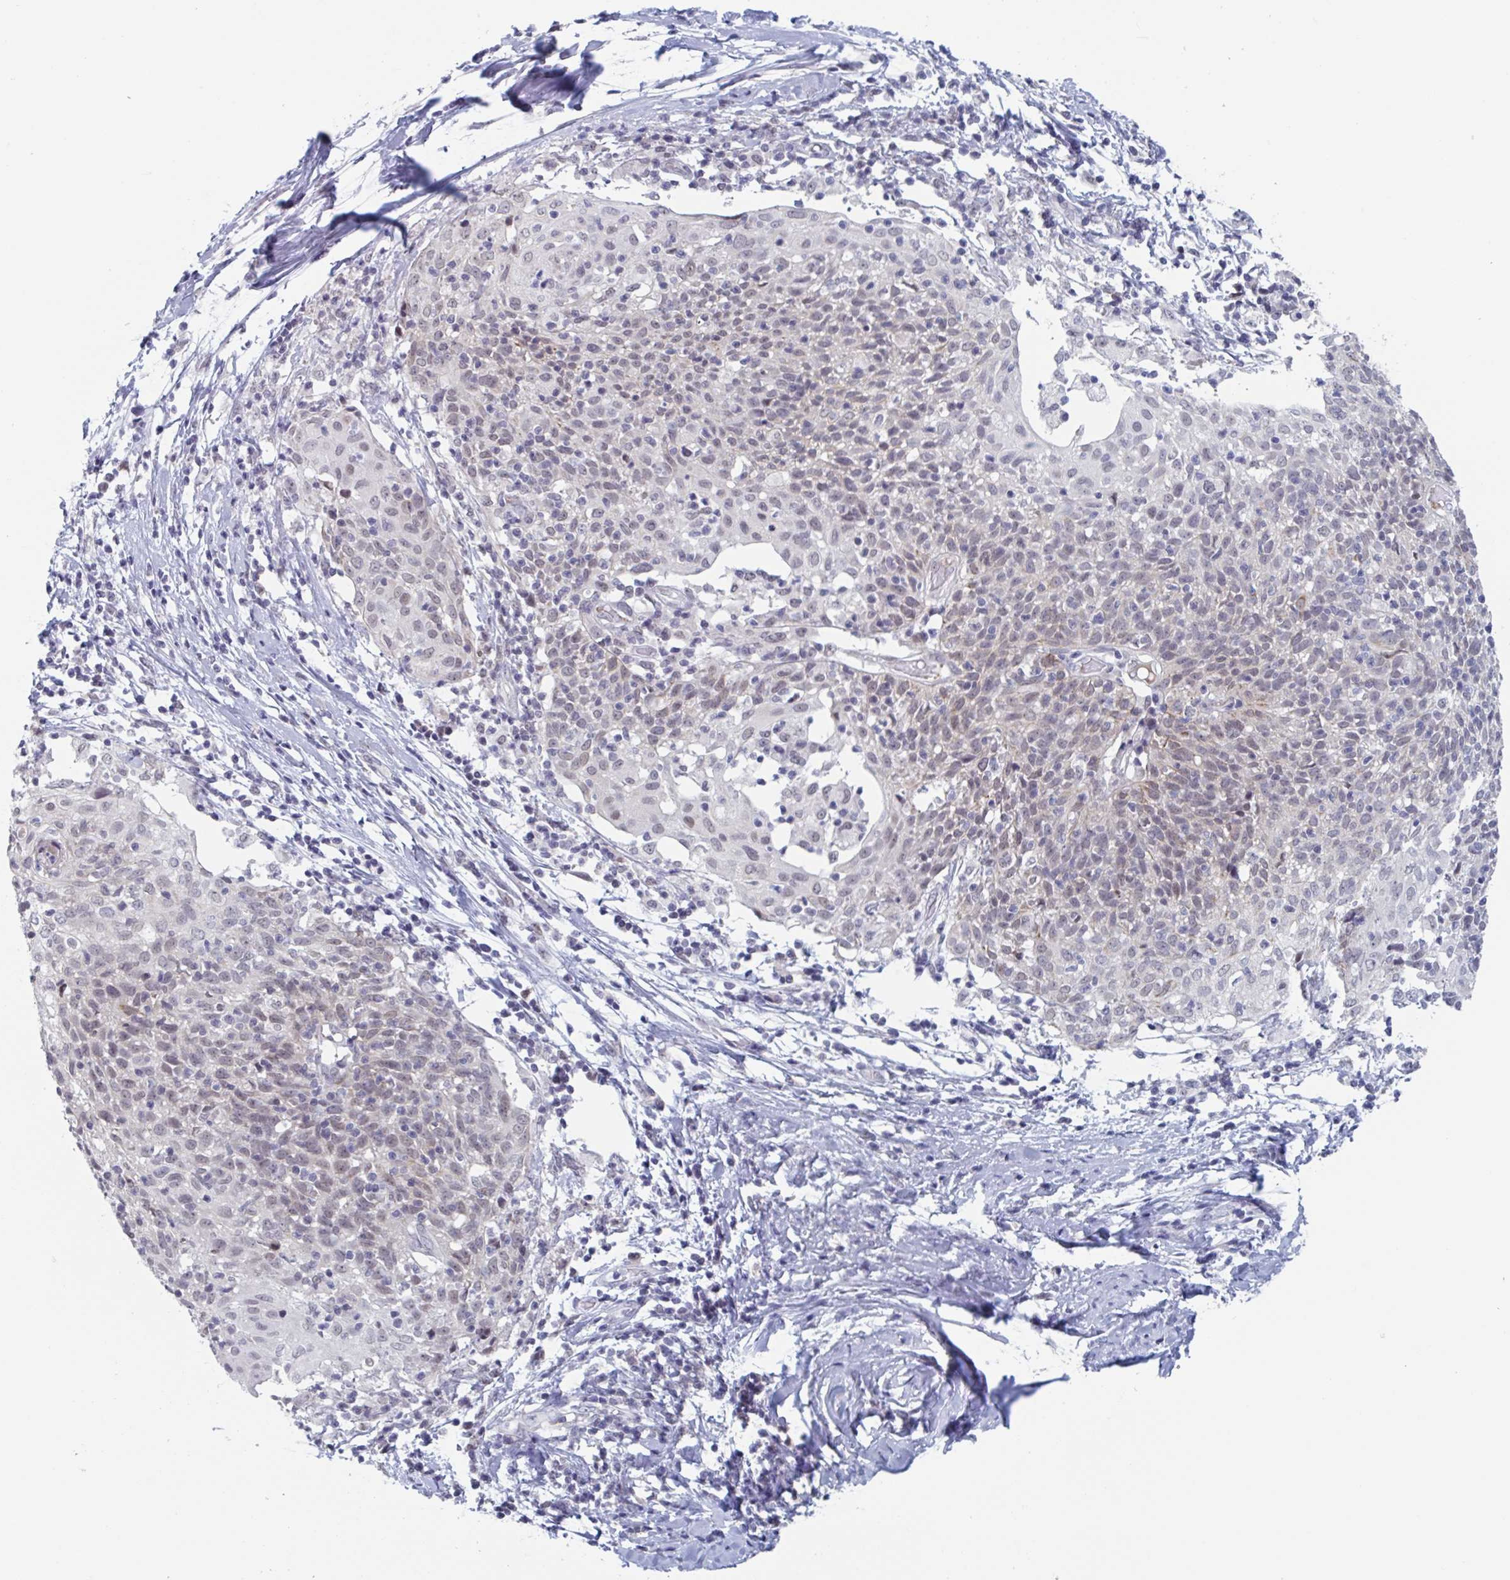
{"staining": {"intensity": "weak", "quantity": "25%-75%", "location": "nuclear"}, "tissue": "cervical cancer", "cell_type": "Tumor cells", "image_type": "cancer", "snomed": [{"axis": "morphology", "description": "Squamous cell carcinoma, NOS"}, {"axis": "topography", "description": "Cervix"}], "caption": "There is low levels of weak nuclear staining in tumor cells of cervical squamous cell carcinoma, as demonstrated by immunohistochemical staining (brown color).", "gene": "KDM4D", "patient": {"sex": "female", "age": 52}}